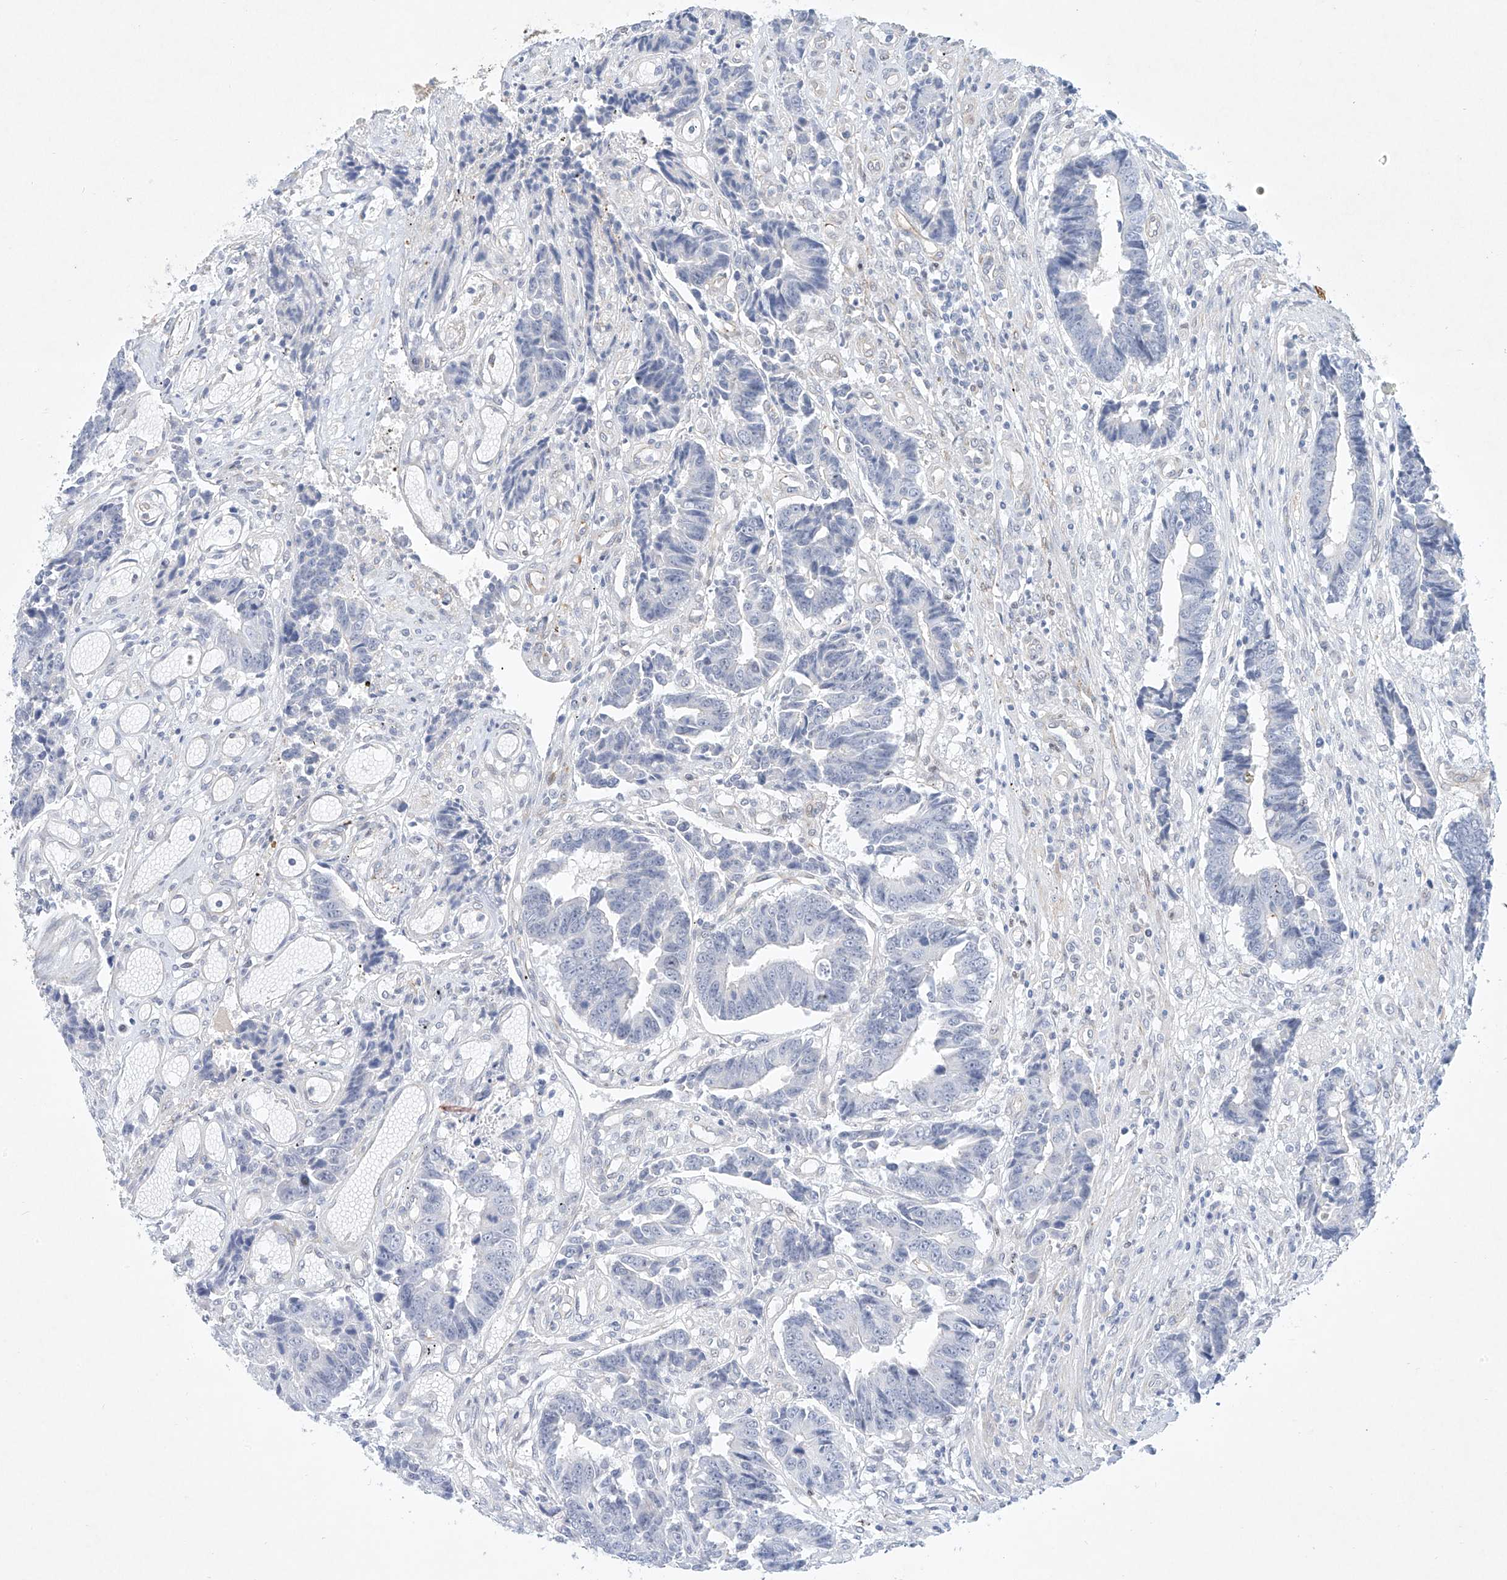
{"staining": {"intensity": "negative", "quantity": "none", "location": "none"}, "tissue": "colorectal cancer", "cell_type": "Tumor cells", "image_type": "cancer", "snomed": [{"axis": "morphology", "description": "Adenocarcinoma, NOS"}, {"axis": "topography", "description": "Rectum"}], "caption": "Tumor cells are negative for brown protein staining in adenocarcinoma (colorectal).", "gene": "REEP2", "patient": {"sex": "male", "age": 84}}